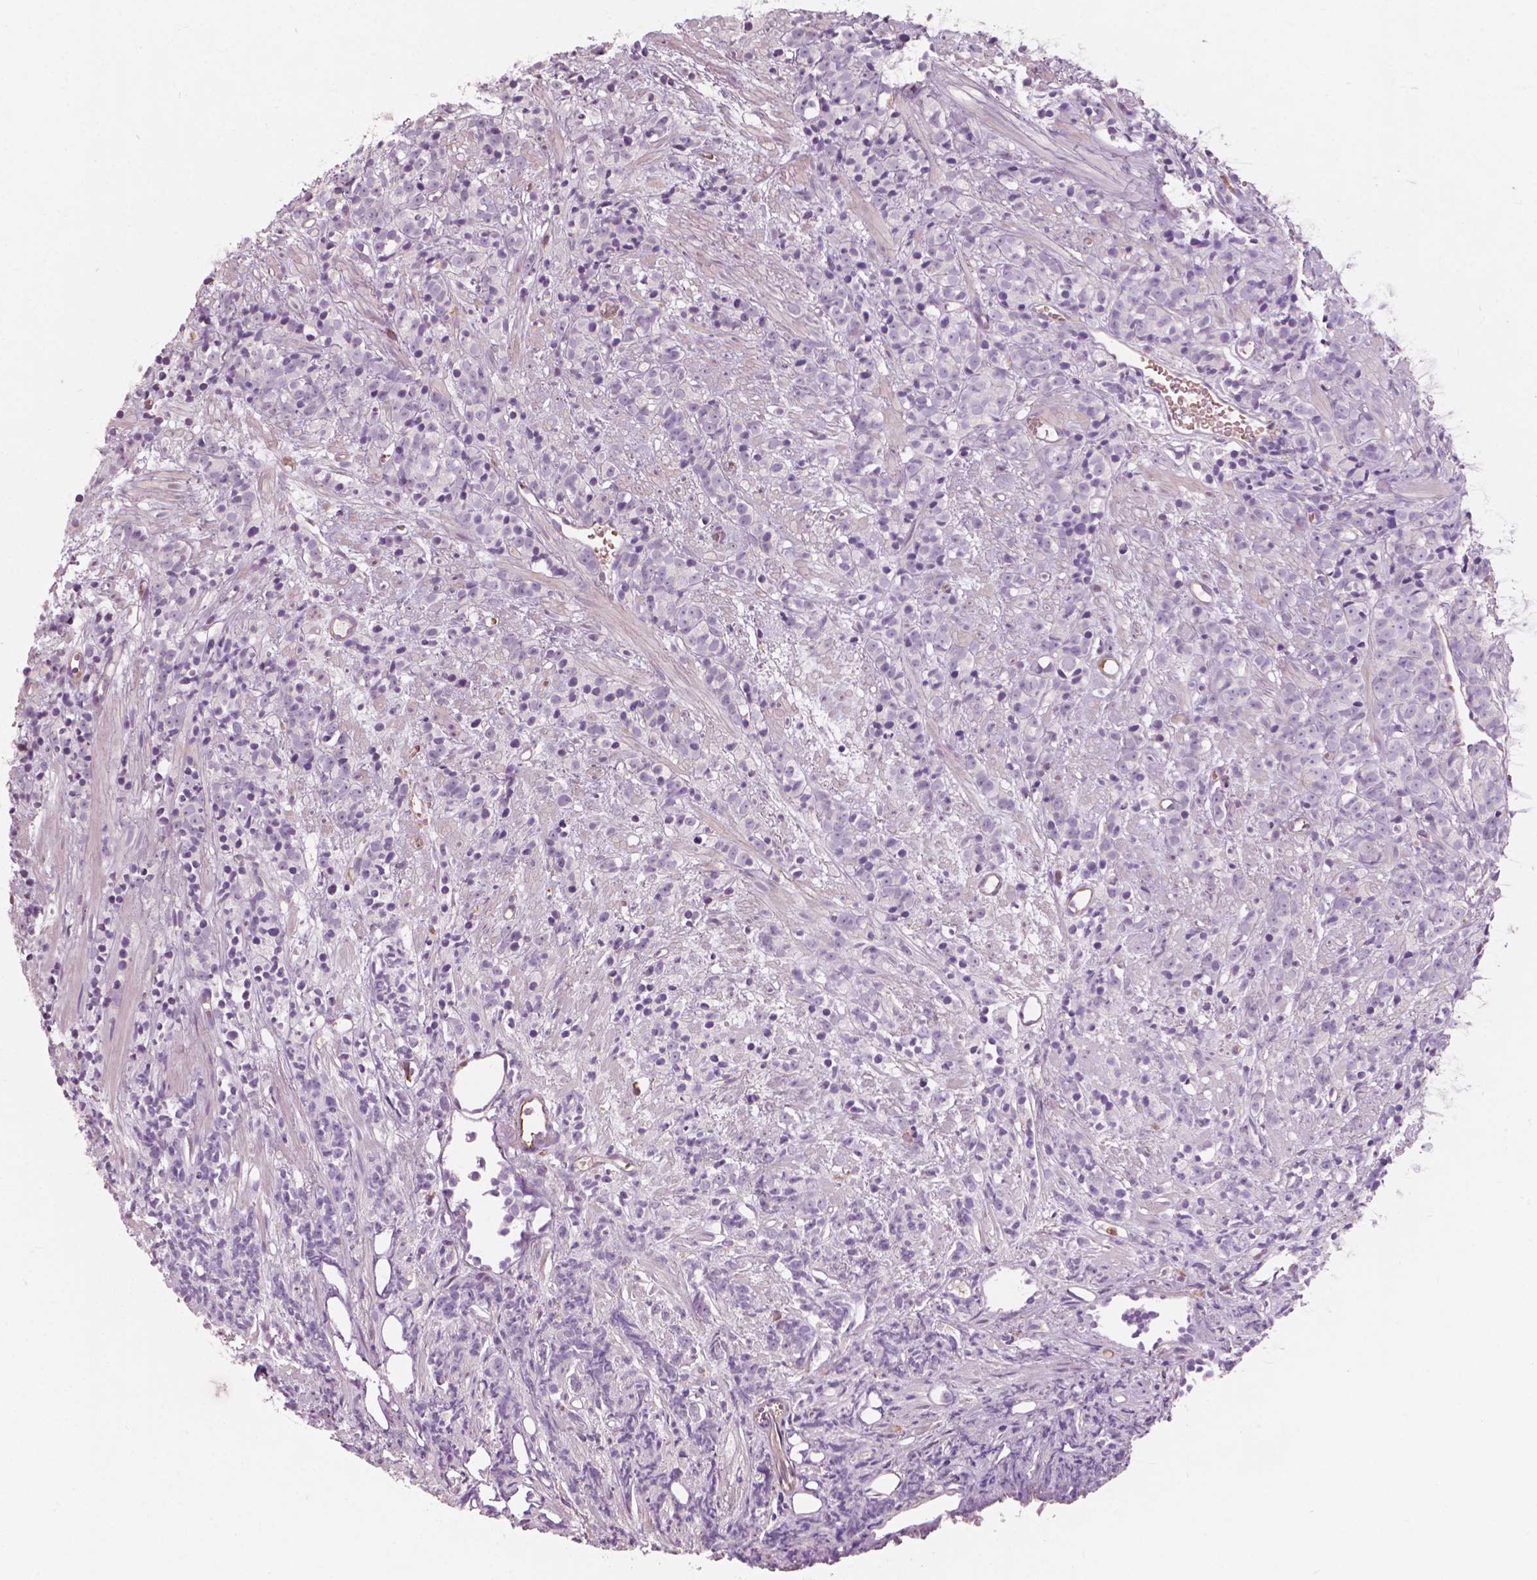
{"staining": {"intensity": "negative", "quantity": "none", "location": "none"}, "tissue": "prostate cancer", "cell_type": "Tumor cells", "image_type": "cancer", "snomed": [{"axis": "morphology", "description": "Adenocarcinoma, High grade"}, {"axis": "topography", "description": "Prostate"}], "caption": "IHC of human prostate cancer demonstrates no expression in tumor cells. (IHC, brightfield microscopy, high magnification).", "gene": "AWAT1", "patient": {"sex": "male", "age": 81}}